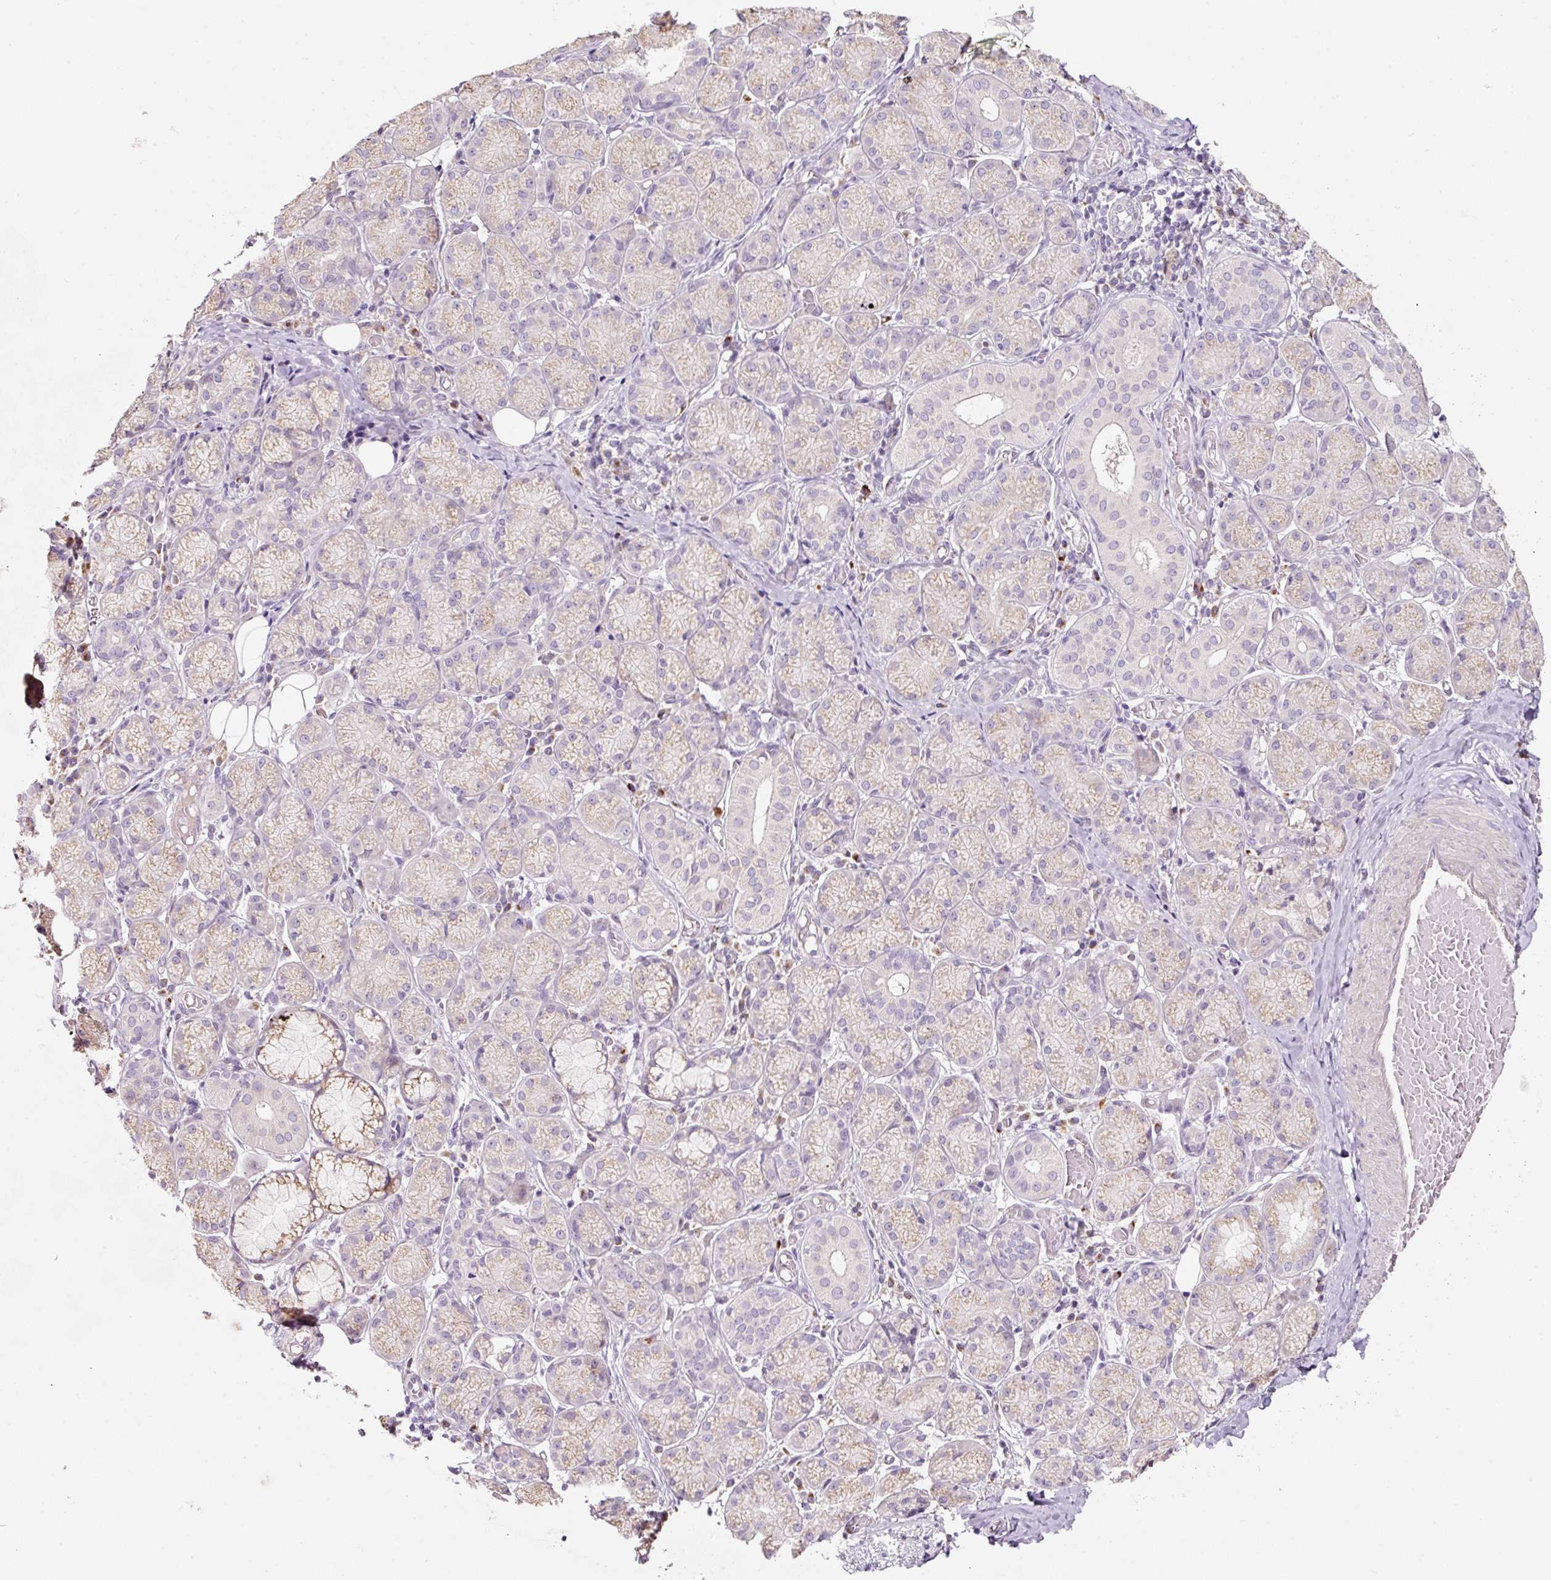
{"staining": {"intensity": "negative", "quantity": "none", "location": "none"}, "tissue": "adipose tissue", "cell_type": "Adipocytes", "image_type": "normal", "snomed": [{"axis": "morphology", "description": "Normal tissue, NOS"}, {"axis": "topography", "description": "Salivary gland"}, {"axis": "topography", "description": "Peripheral nerve tissue"}], "caption": "Protein analysis of normal adipose tissue demonstrates no significant positivity in adipocytes.", "gene": "NBPF11", "patient": {"sex": "female", "age": 24}}